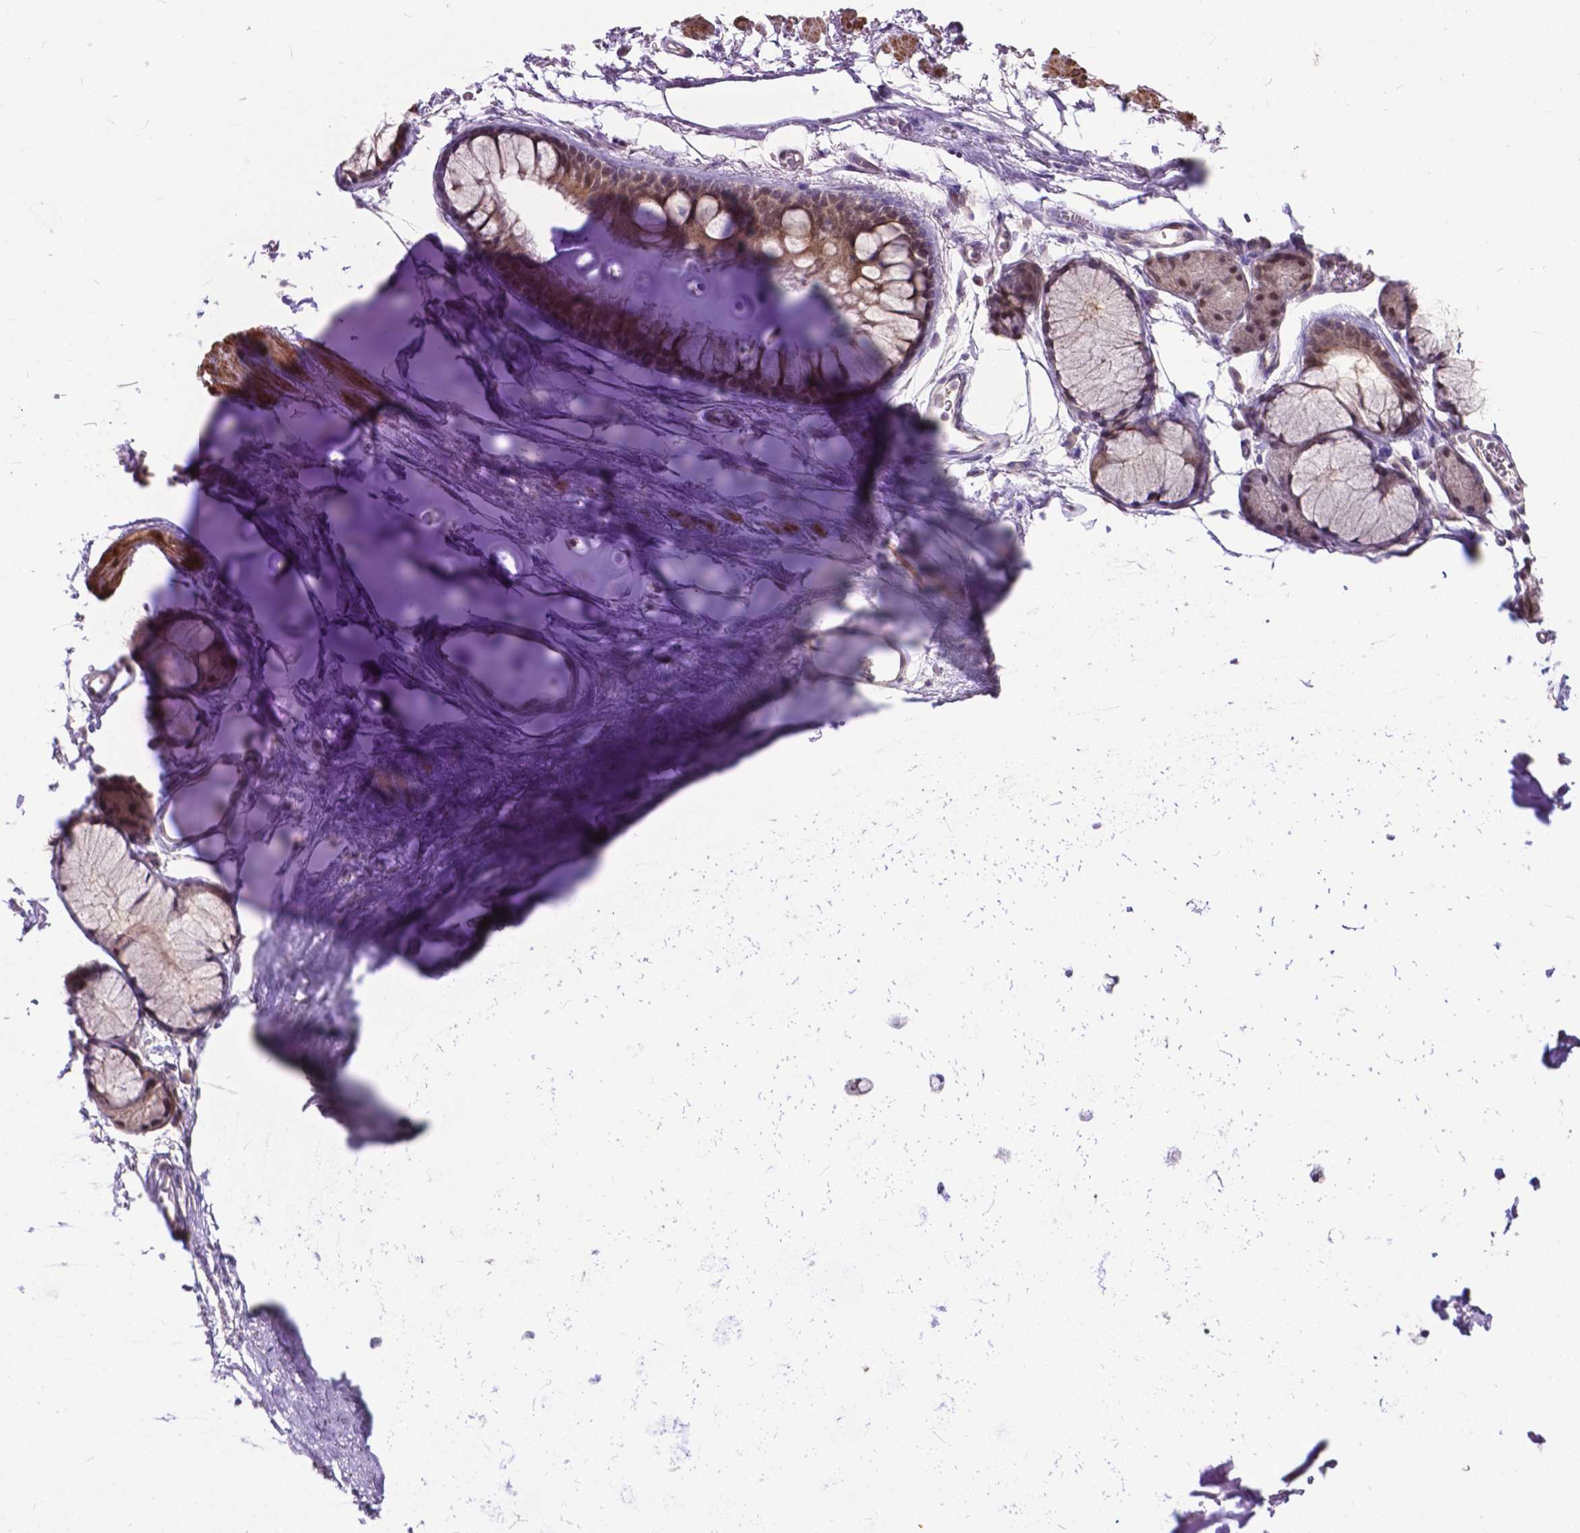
{"staining": {"intensity": "negative", "quantity": "none", "location": "none"}, "tissue": "adipose tissue", "cell_type": "Adipocytes", "image_type": "normal", "snomed": [{"axis": "morphology", "description": "Normal tissue, NOS"}, {"axis": "topography", "description": "Cartilage tissue"}, {"axis": "topography", "description": "Bronchus"}], "caption": "The histopathology image demonstrates no staining of adipocytes in unremarkable adipose tissue.", "gene": "OTUB1", "patient": {"sex": "female", "age": 79}}